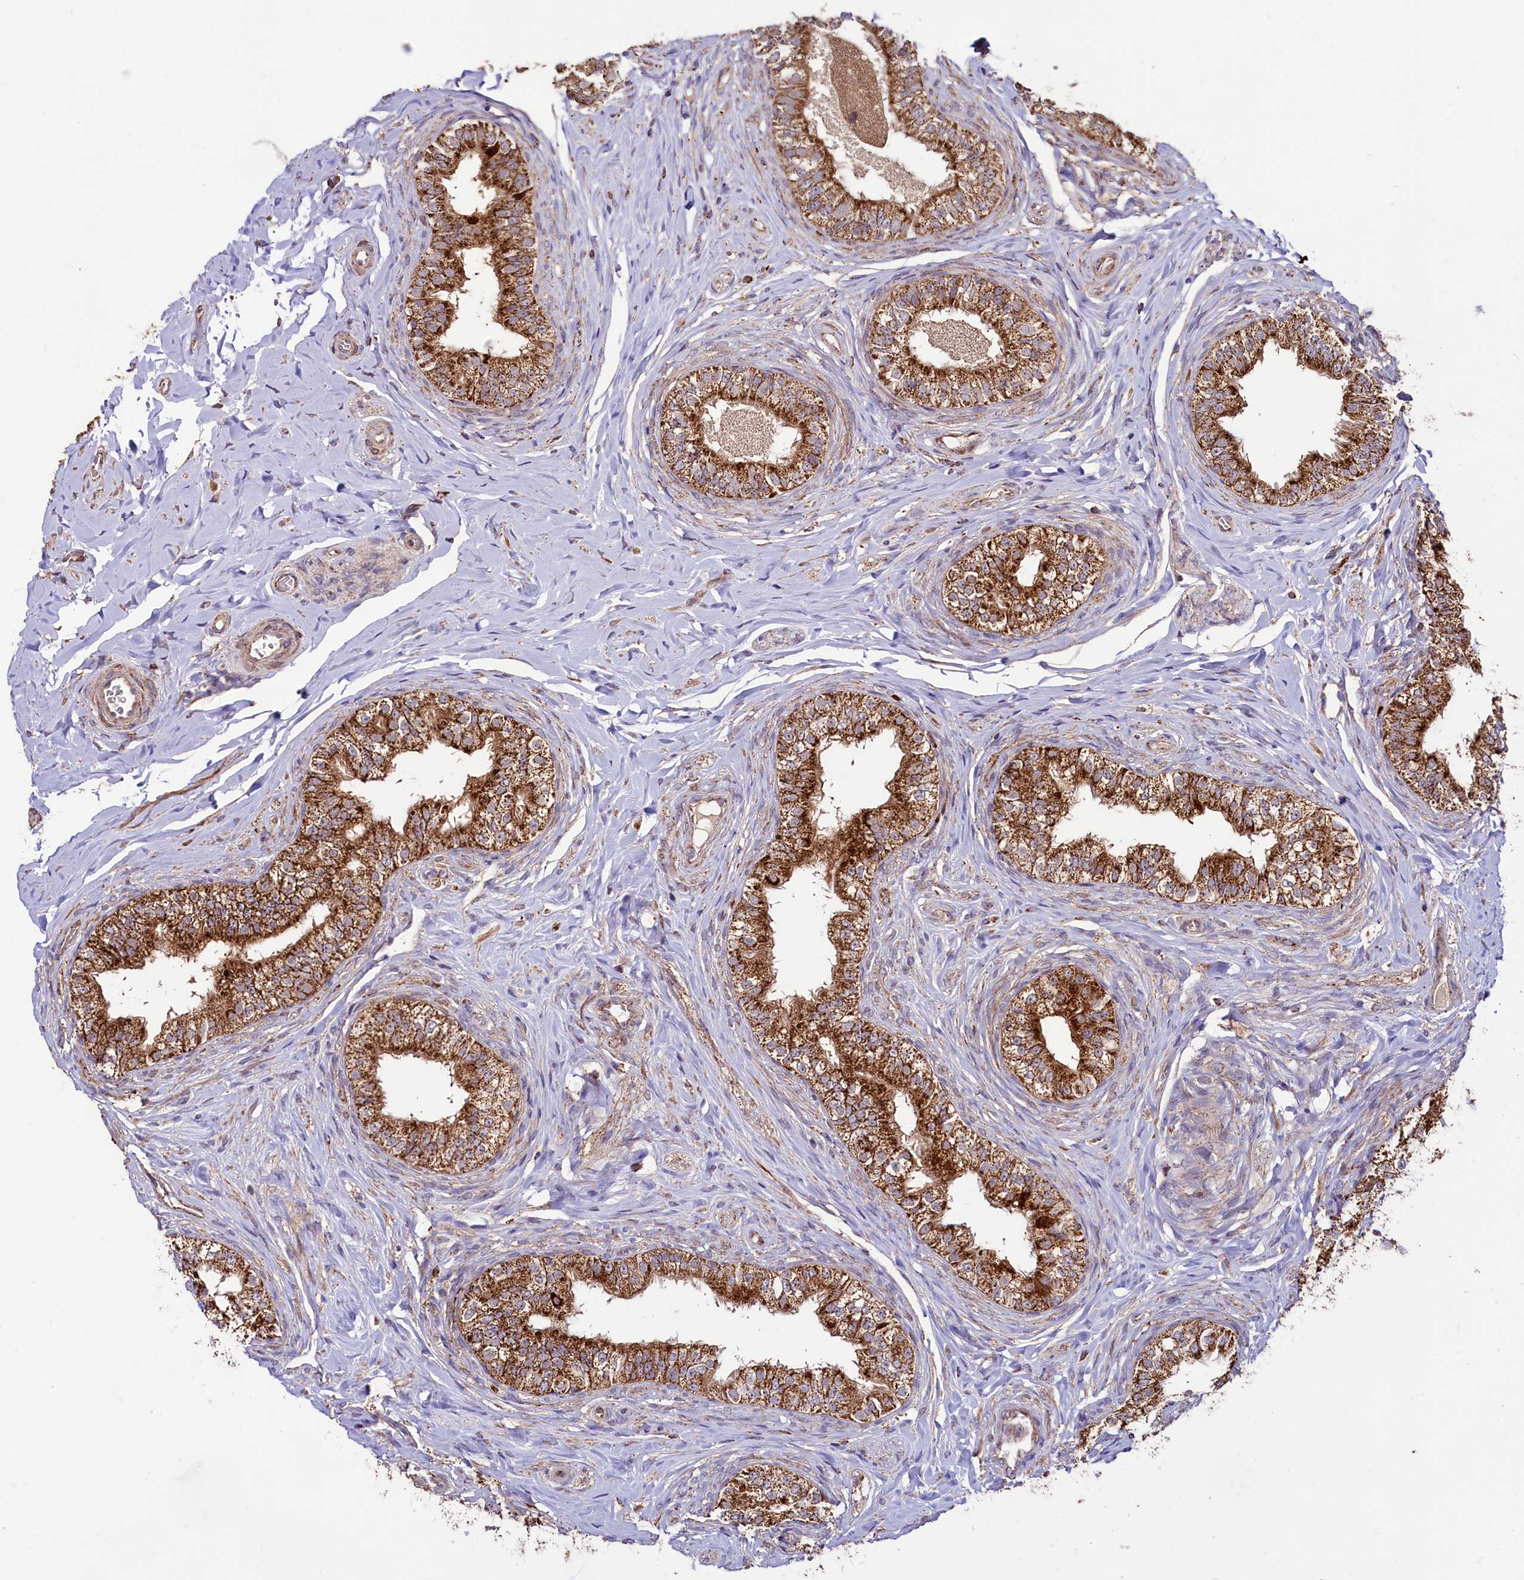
{"staining": {"intensity": "strong", "quantity": ">75%", "location": "cytoplasmic/membranous"}, "tissue": "epididymis", "cell_type": "Glandular cells", "image_type": "normal", "snomed": [{"axis": "morphology", "description": "Normal tissue, NOS"}, {"axis": "topography", "description": "Epididymis"}], "caption": "Unremarkable epididymis was stained to show a protein in brown. There is high levels of strong cytoplasmic/membranous positivity in approximately >75% of glandular cells. (DAB IHC, brown staining for protein, blue staining for nuclei).", "gene": "STARD5", "patient": {"sex": "male", "age": 49}}